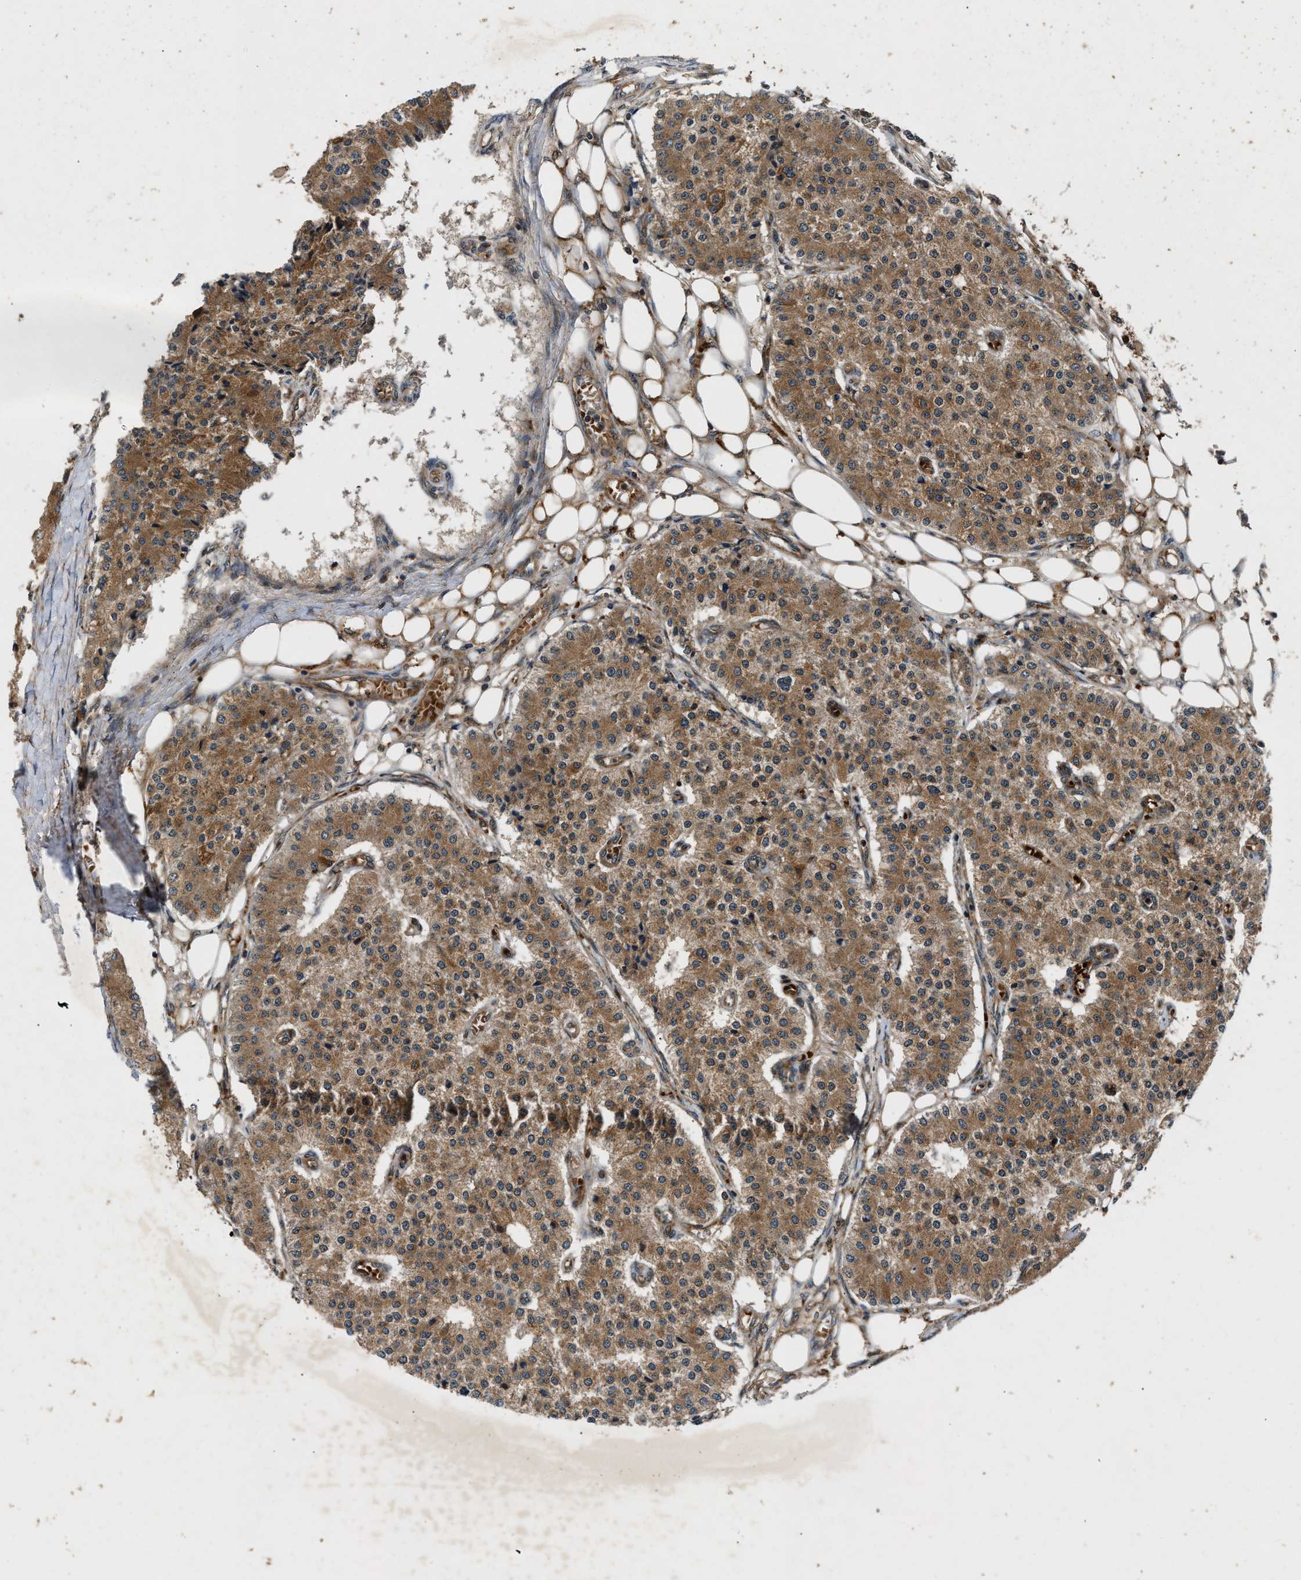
{"staining": {"intensity": "strong", "quantity": ">75%", "location": "cytoplasmic/membranous"}, "tissue": "carcinoid", "cell_type": "Tumor cells", "image_type": "cancer", "snomed": [{"axis": "morphology", "description": "Carcinoid, malignant, NOS"}, {"axis": "topography", "description": "Colon"}], "caption": "Approximately >75% of tumor cells in human malignant carcinoid exhibit strong cytoplasmic/membranous protein staining as visualized by brown immunohistochemical staining.", "gene": "PNPLA8", "patient": {"sex": "female", "age": 52}}